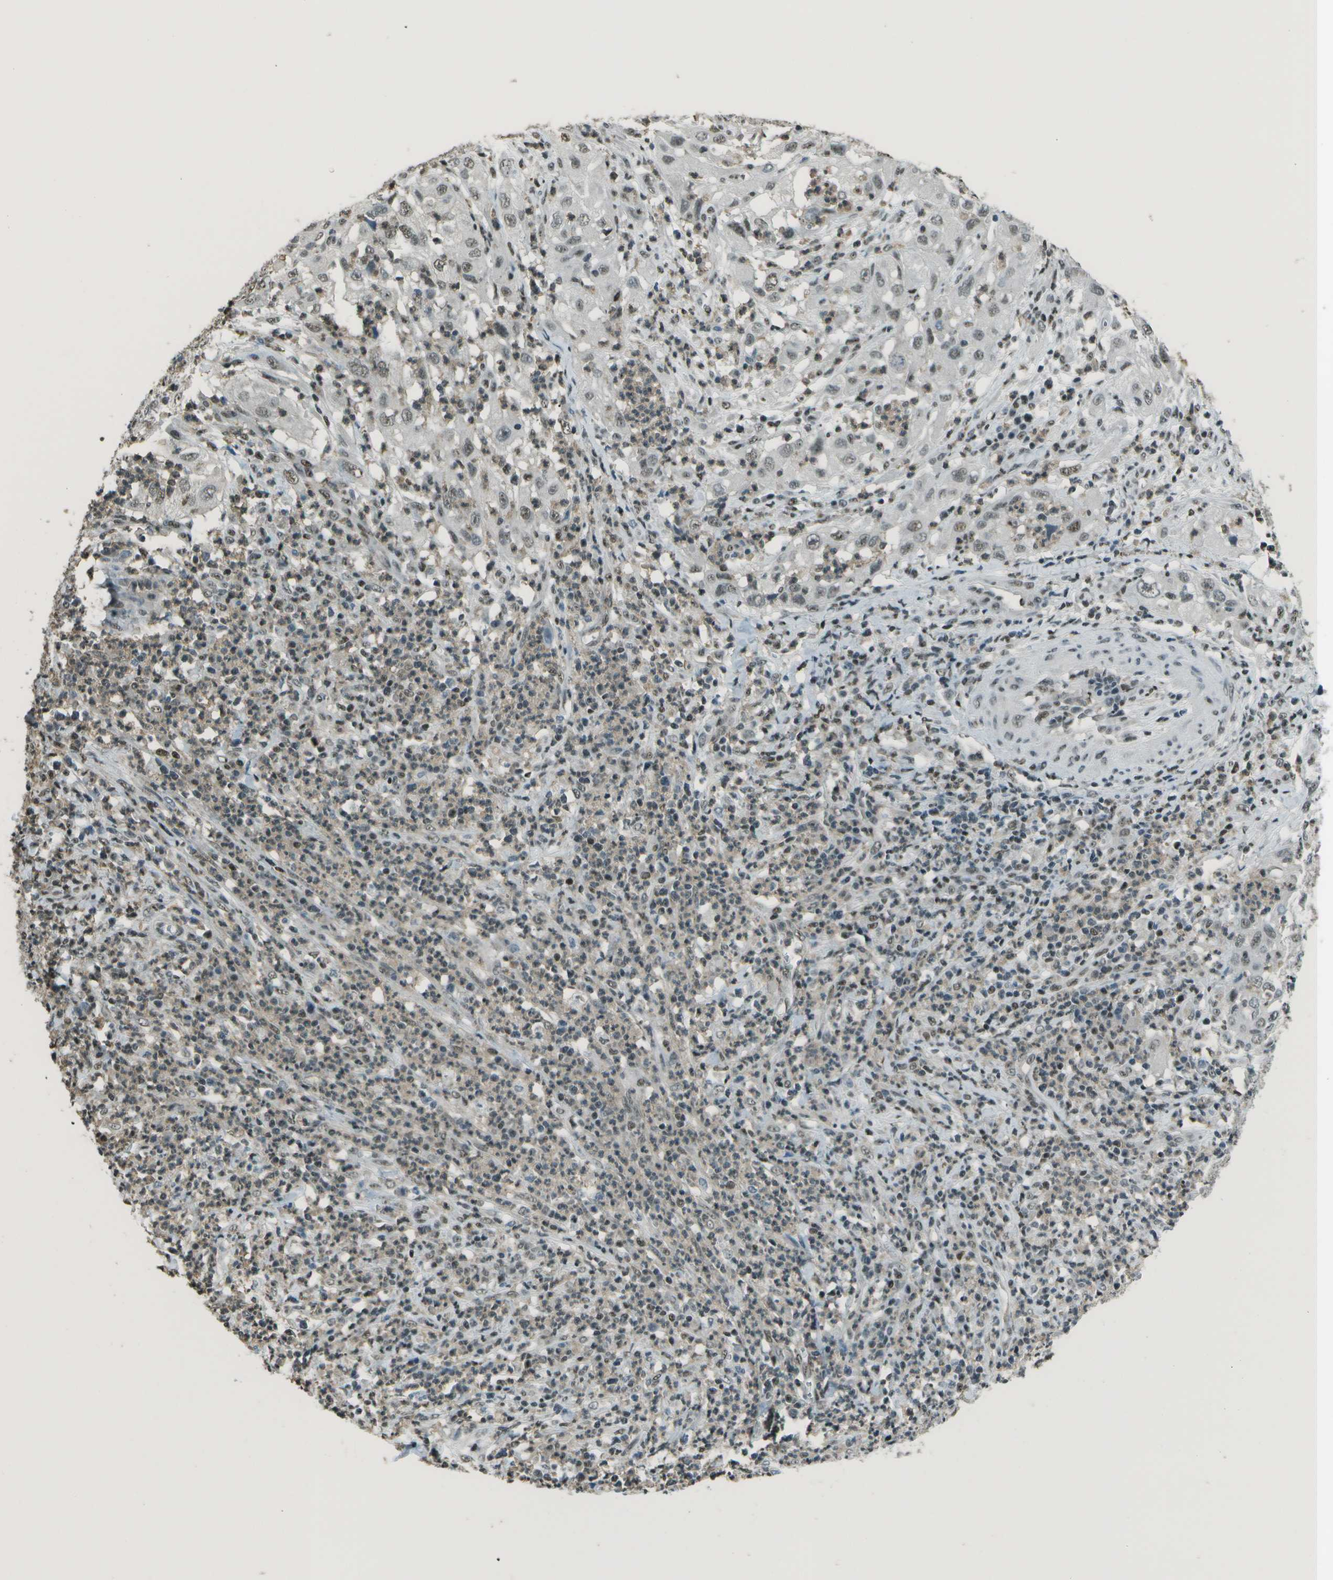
{"staining": {"intensity": "weak", "quantity": ">75%", "location": "nuclear"}, "tissue": "cervical cancer", "cell_type": "Tumor cells", "image_type": "cancer", "snomed": [{"axis": "morphology", "description": "Squamous cell carcinoma, NOS"}, {"axis": "topography", "description": "Cervix"}], "caption": "Cervical squamous cell carcinoma stained with DAB immunohistochemistry (IHC) shows low levels of weak nuclear positivity in about >75% of tumor cells.", "gene": "DEPDC1", "patient": {"sex": "female", "age": 32}}